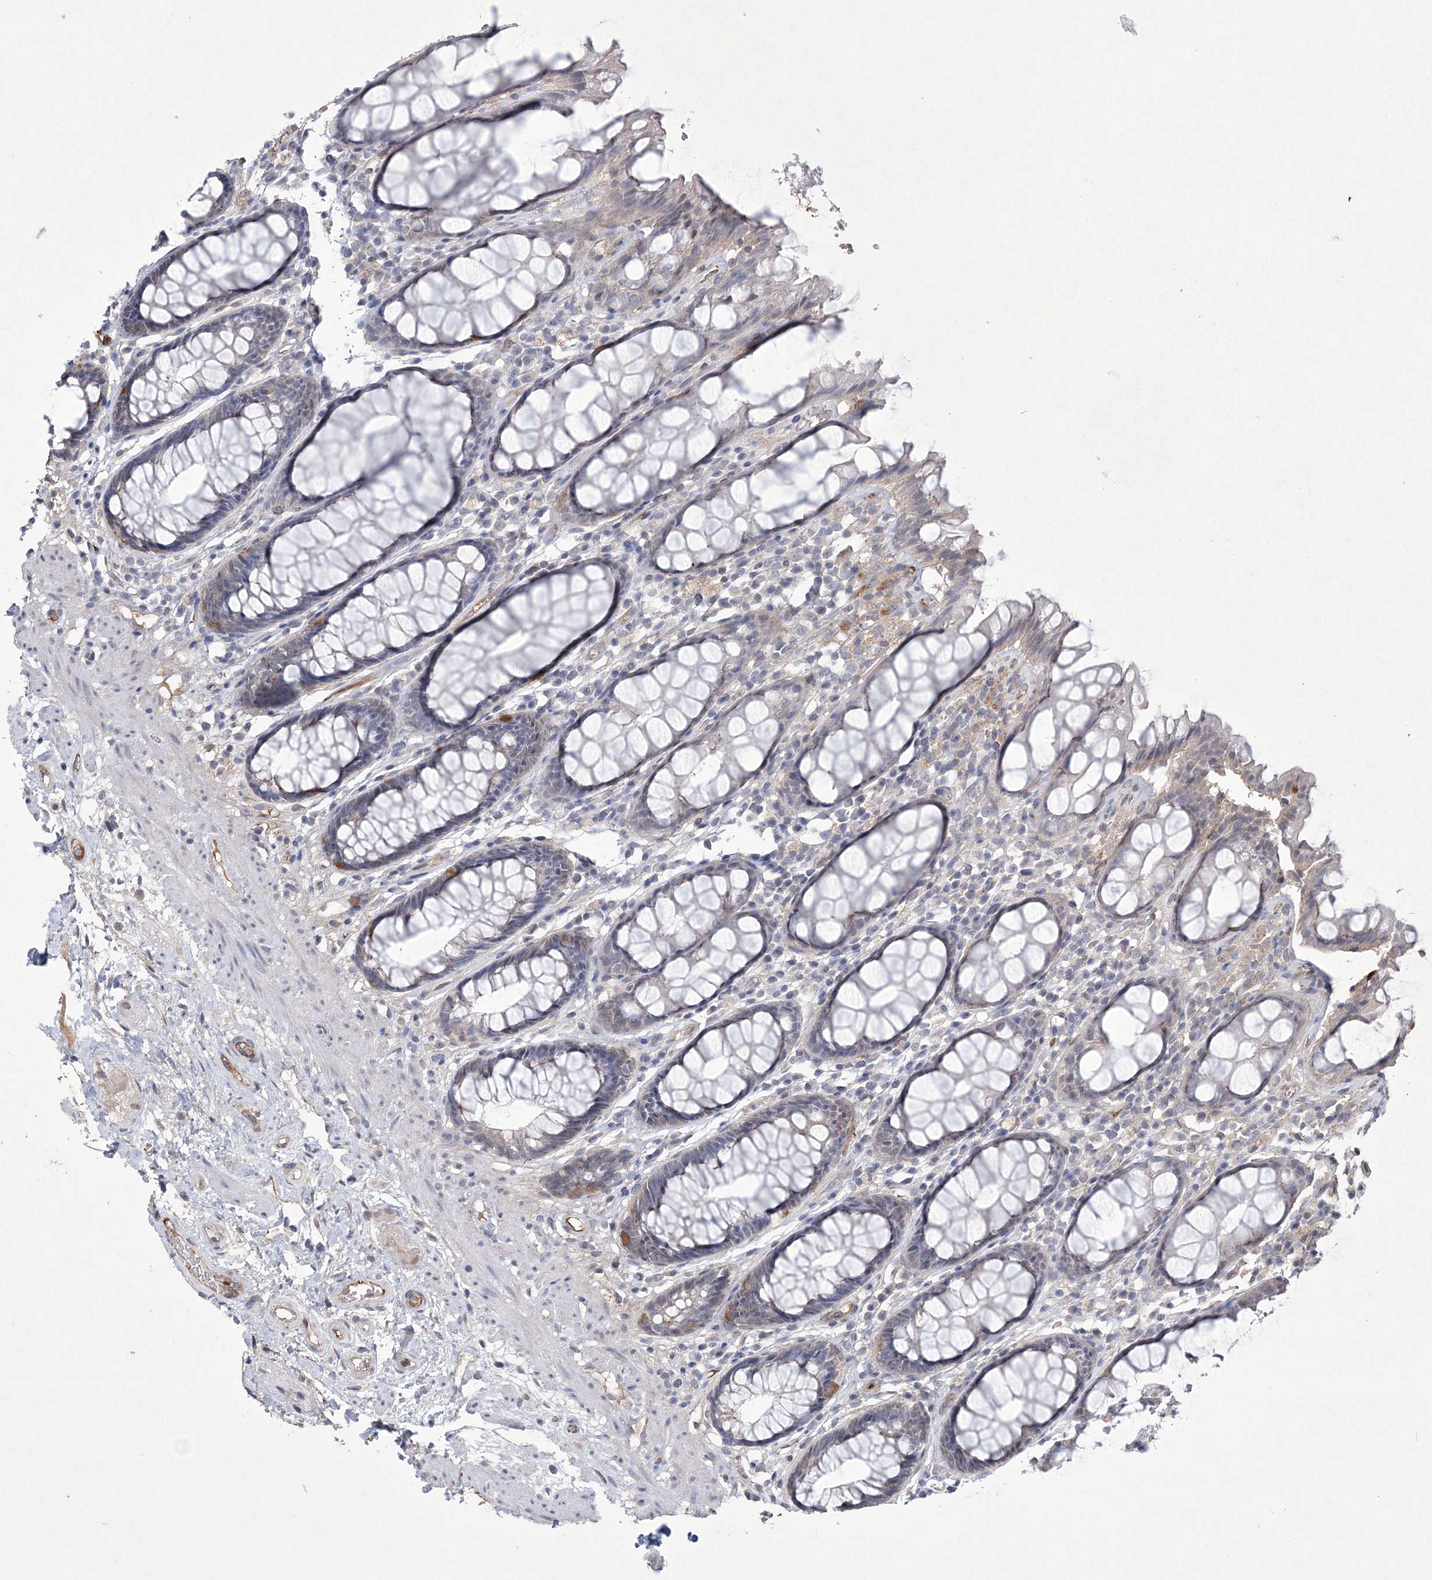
{"staining": {"intensity": "negative", "quantity": "none", "location": "none"}, "tissue": "rectum", "cell_type": "Glandular cells", "image_type": "normal", "snomed": [{"axis": "morphology", "description": "Normal tissue, NOS"}, {"axis": "topography", "description": "Rectum"}], "caption": "Rectum stained for a protein using immunohistochemistry (IHC) shows no staining glandular cells.", "gene": "DPCD", "patient": {"sex": "male", "age": 64}}